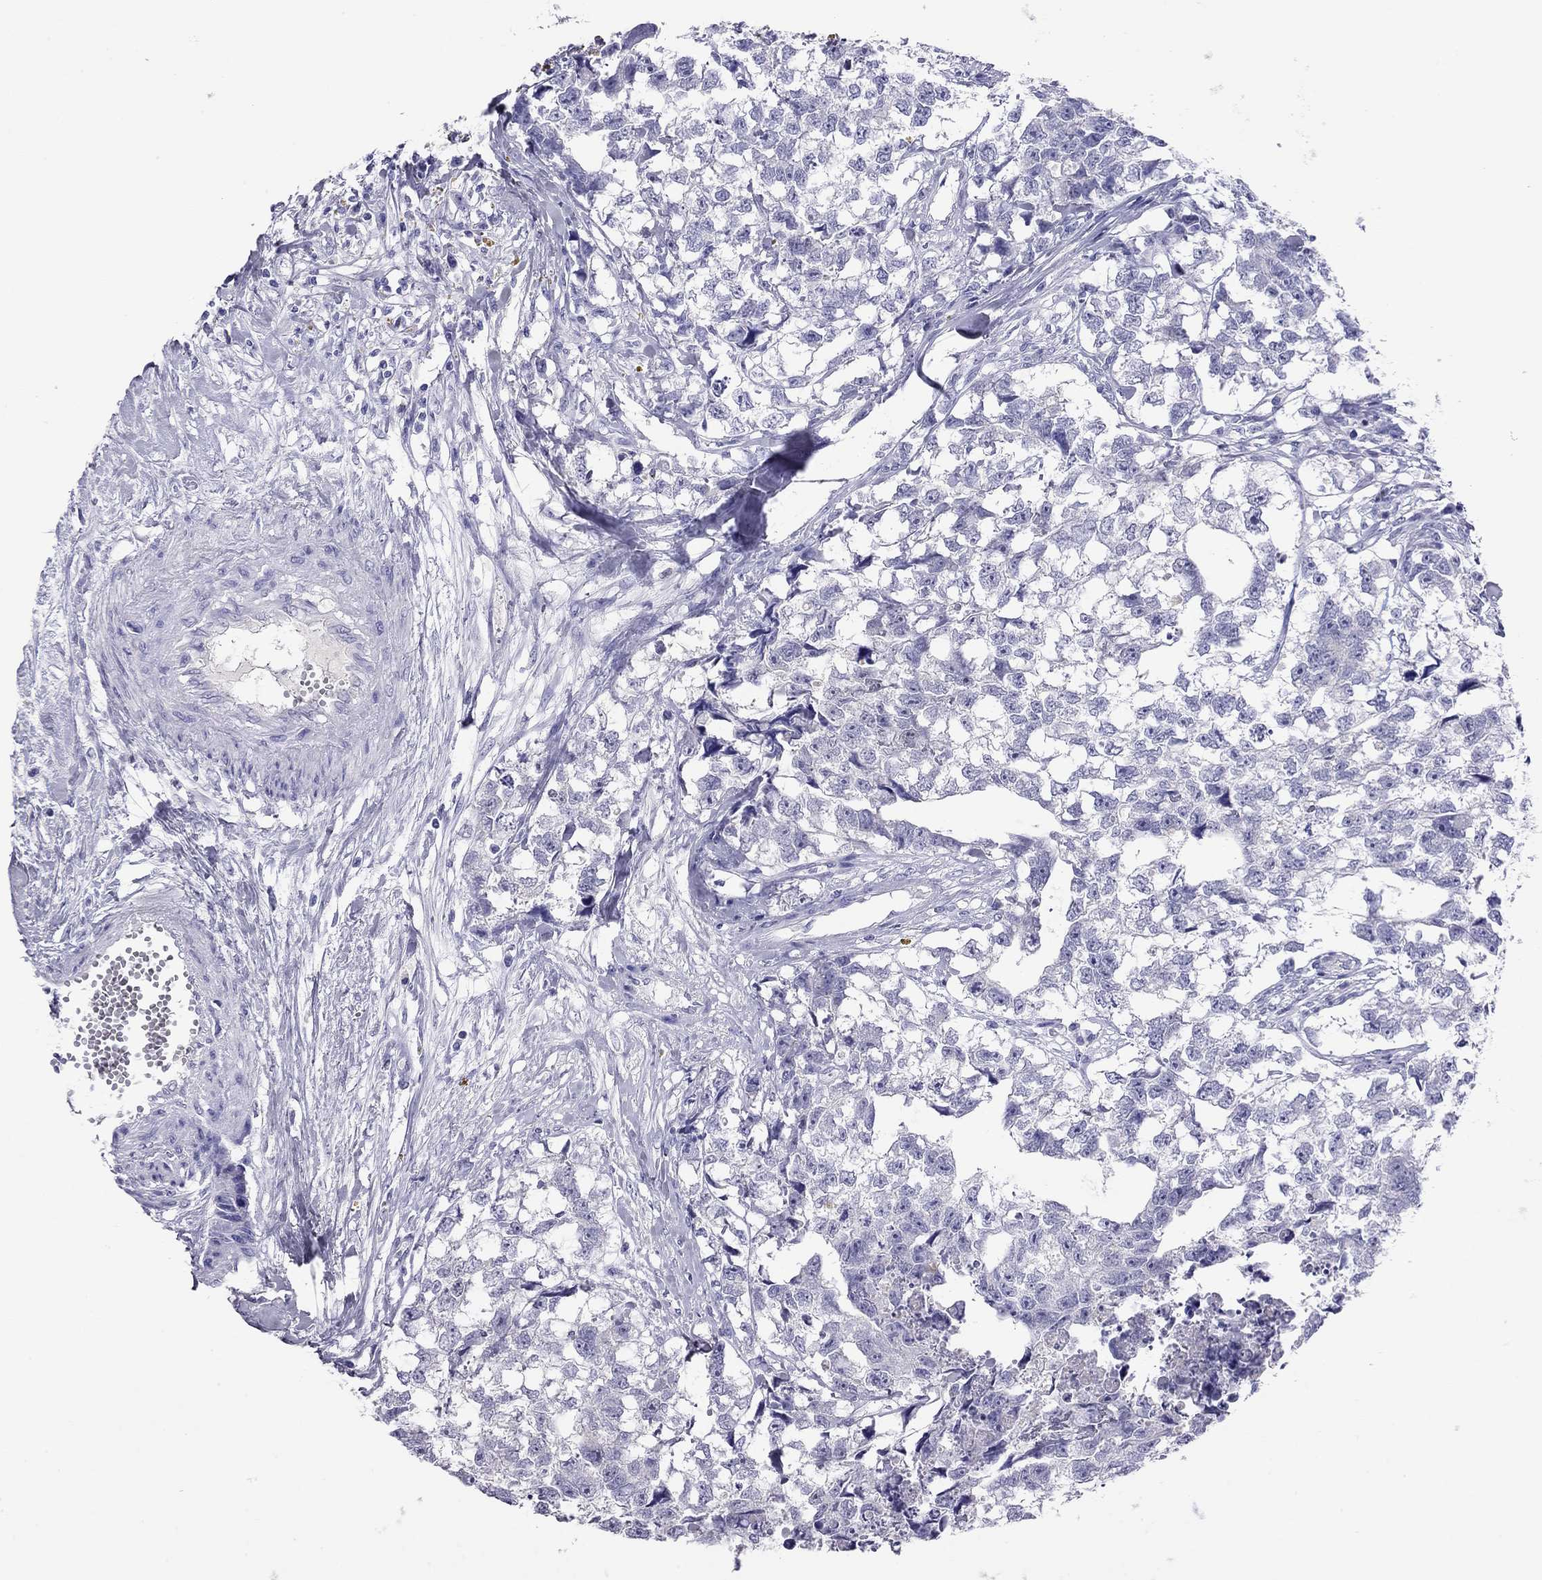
{"staining": {"intensity": "negative", "quantity": "none", "location": "none"}, "tissue": "testis cancer", "cell_type": "Tumor cells", "image_type": "cancer", "snomed": [{"axis": "morphology", "description": "Carcinoma, Embryonal, NOS"}, {"axis": "morphology", "description": "Teratoma, malignant, NOS"}, {"axis": "topography", "description": "Testis"}], "caption": "Immunohistochemistry (IHC) micrograph of testis malignant teratoma stained for a protein (brown), which reveals no expression in tumor cells.", "gene": "ODF4", "patient": {"sex": "male", "age": 44}}